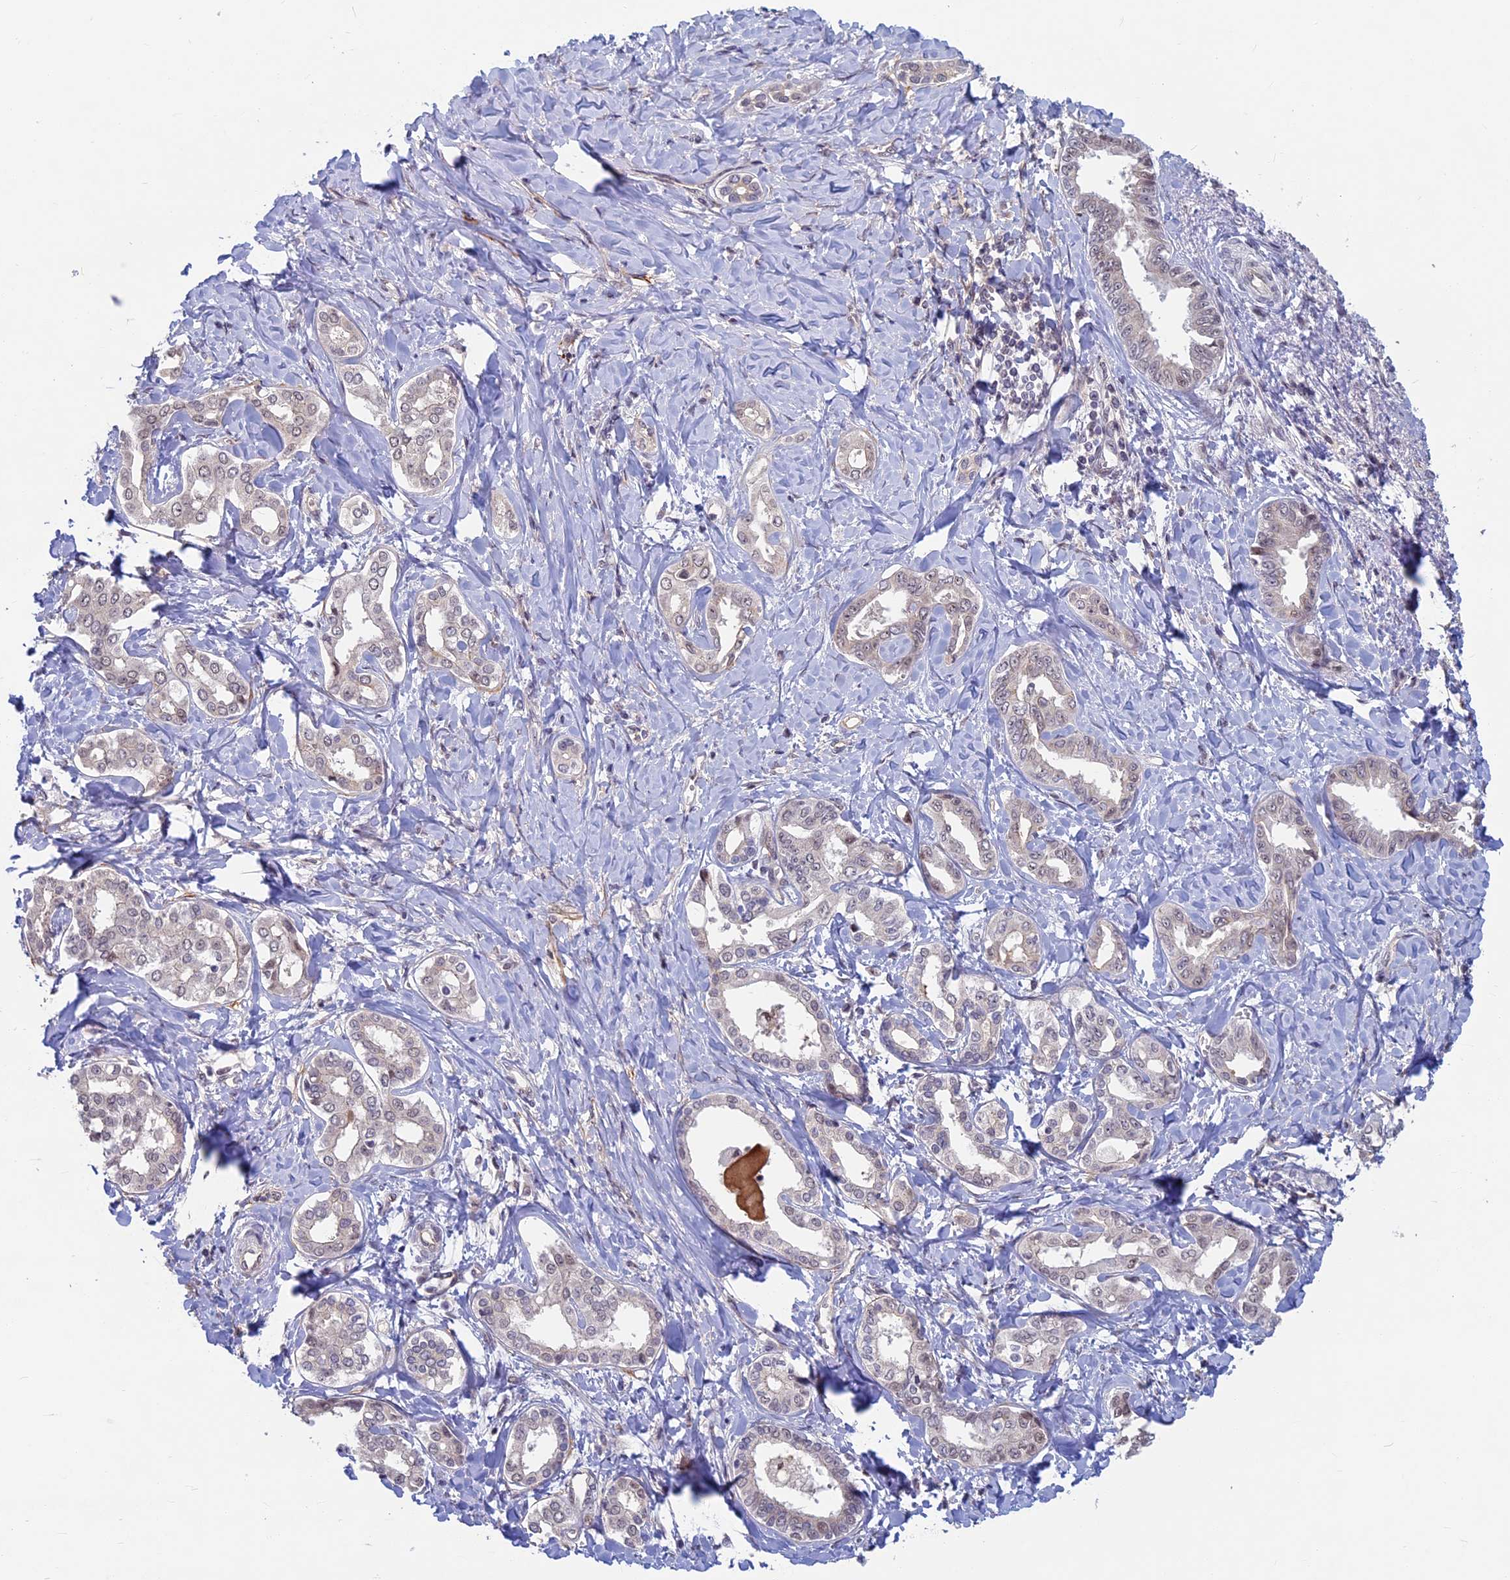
{"staining": {"intensity": "weak", "quantity": "<25%", "location": "nuclear"}, "tissue": "liver cancer", "cell_type": "Tumor cells", "image_type": "cancer", "snomed": [{"axis": "morphology", "description": "Cholangiocarcinoma"}, {"axis": "topography", "description": "Liver"}], "caption": "IHC photomicrograph of neoplastic tissue: liver cholangiocarcinoma stained with DAB (3,3'-diaminobenzidine) demonstrates no significant protein staining in tumor cells.", "gene": "SPIRE1", "patient": {"sex": "female", "age": 77}}